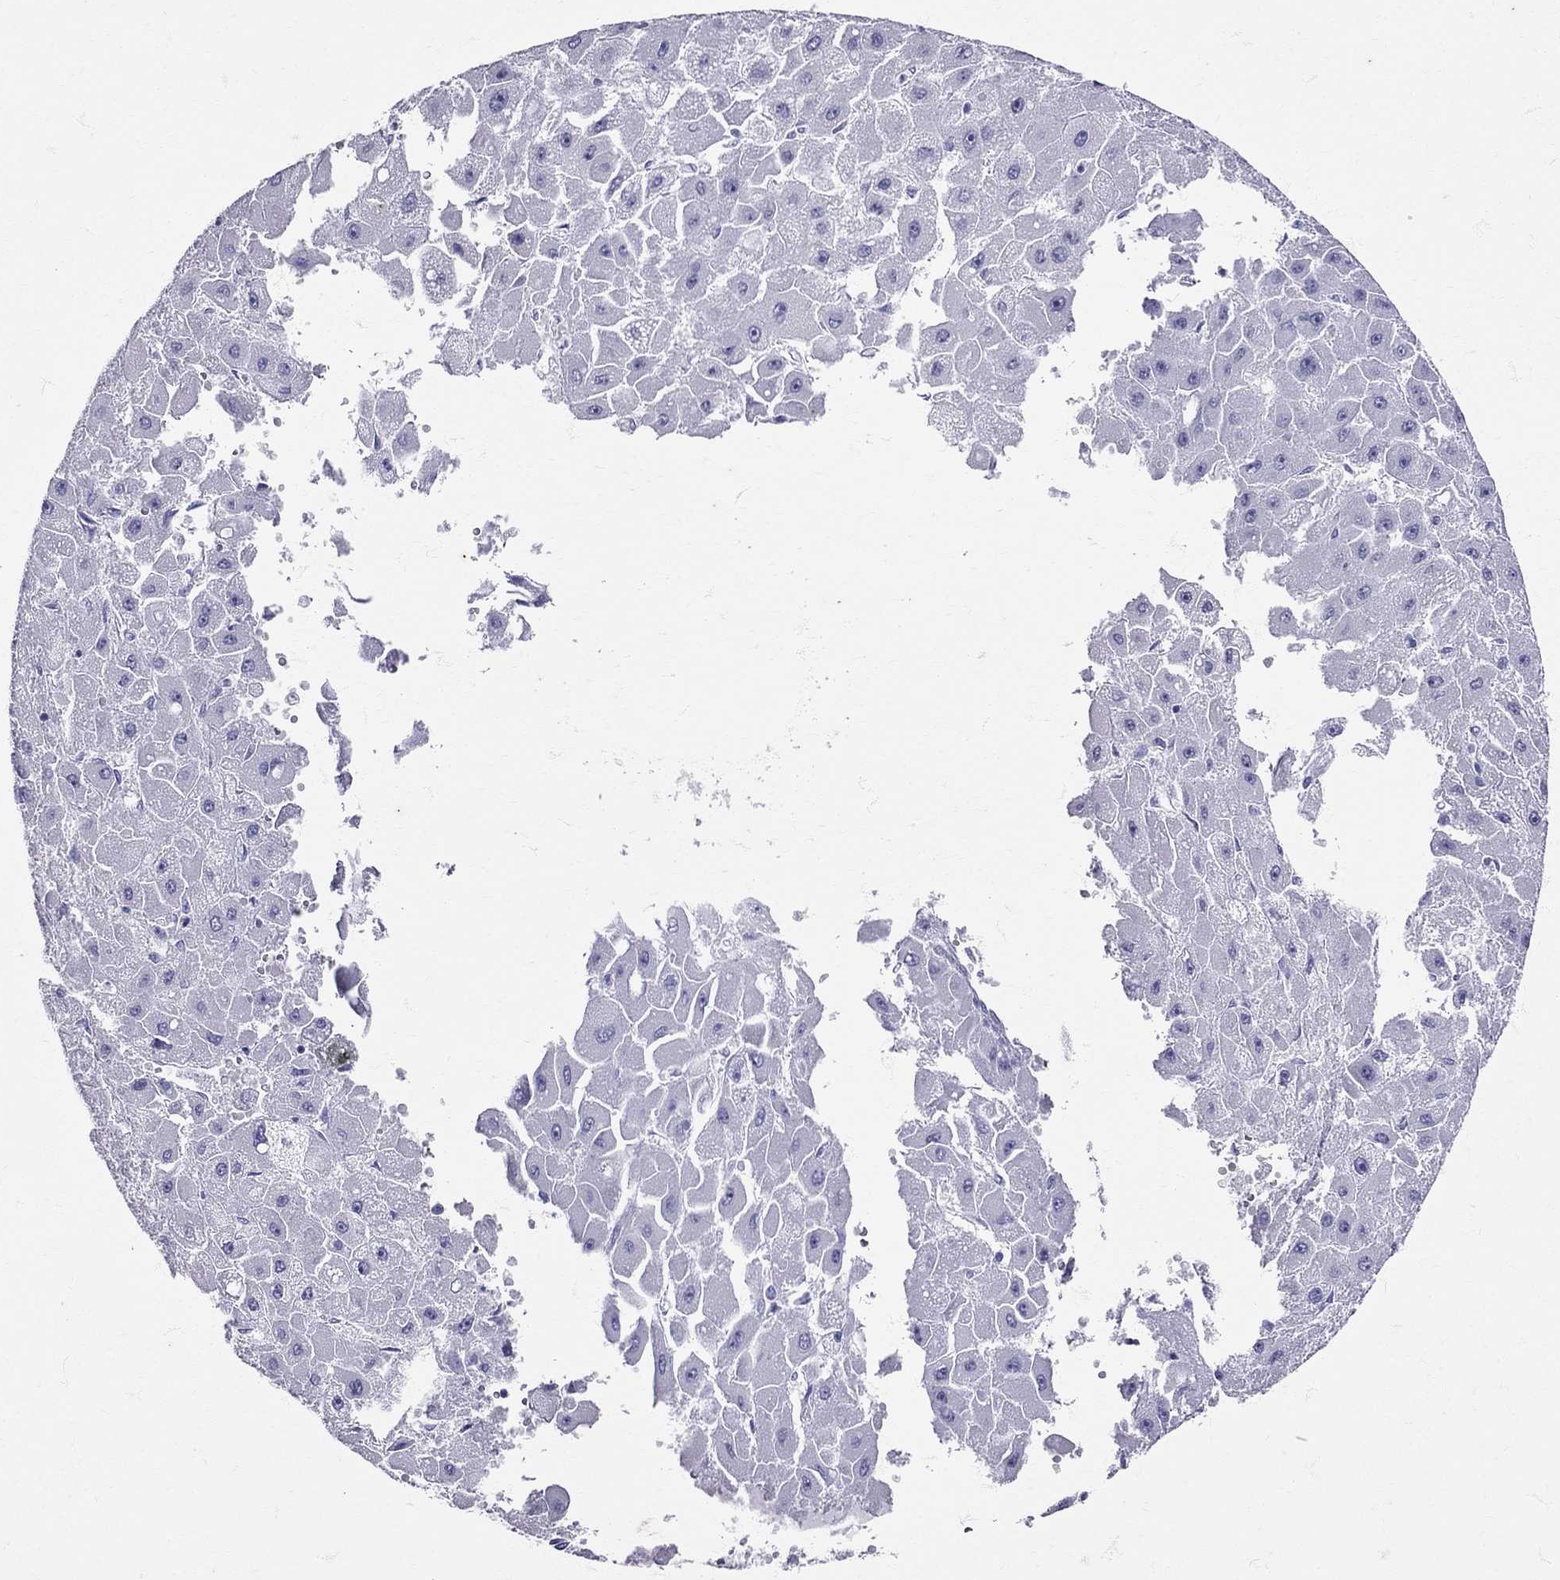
{"staining": {"intensity": "negative", "quantity": "none", "location": "none"}, "tissue": "liver cancer", "cell_type": "Tumor cells", "image_type": "cancer", "snomed": [{"axis": "morphology", "description": "Carcinoma, Hepatocellular, NOS"}, {"axis": "topography", "description": "Liver"}], "caption": "The photomicrograph reveals no significant expression in tumor cells of liver cancer (hepatocellular carcinoma).", "gene": "AVP", "patient": {"sex": "female", "age": 25}}